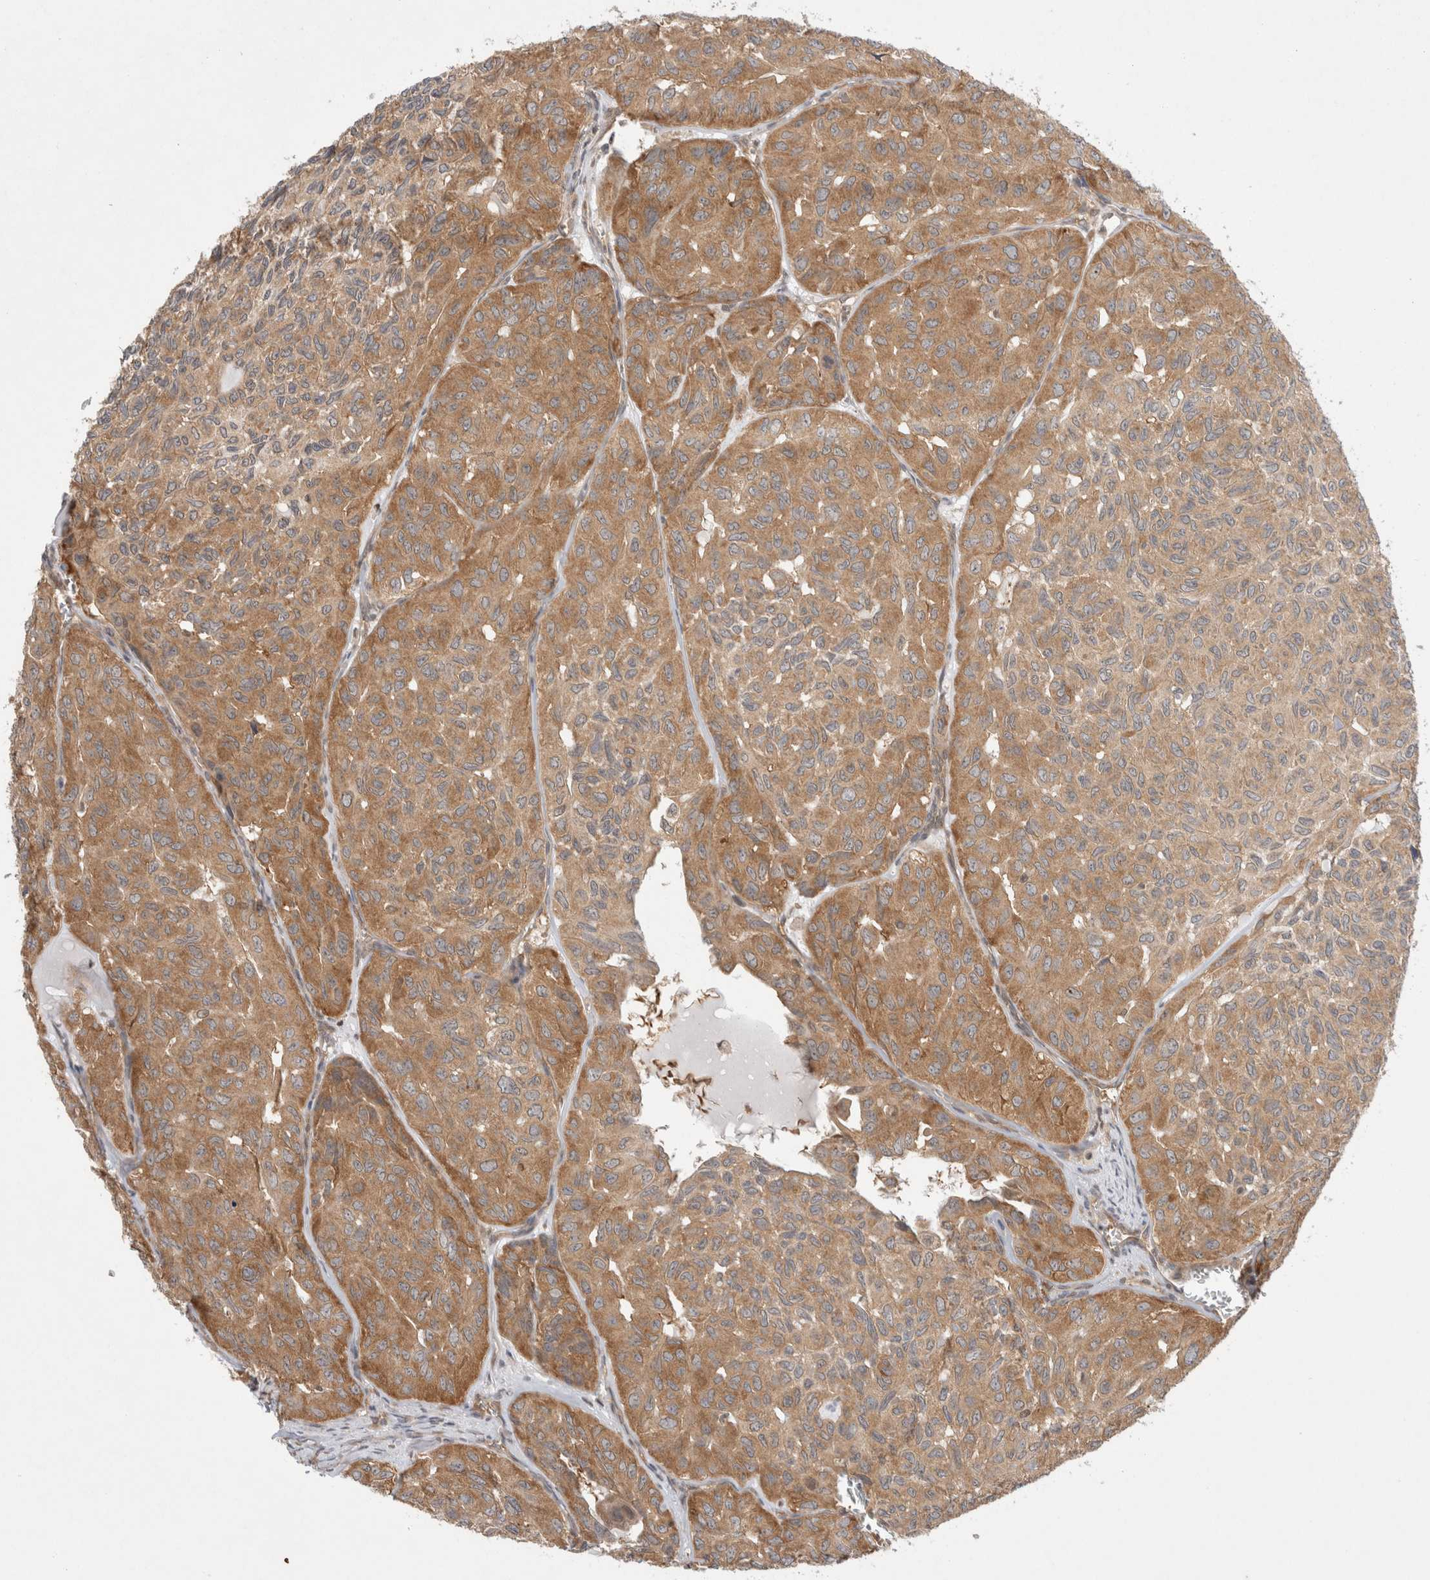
{"staining": {"intensity": "moderate", "quantity": ">75%", "location": "cytoplasmic/membranous"}, "tissue": "head and neck cancer", "cell_type": "Tumor cells", "image_type": "cancer", "snomed": [{"axis": "morphology", "description": "Adenocarcinoma, NOS"}, {"axis": "topography", "description": "Salivary gland, NOS"}, {"axis": "topography", "description": "Head-Neck"}], "caption": "Immunohistochemistry (IHC) (DAB (3,3'-diaminobenzidine)) staining of human head and neck cancer (adenocarcinoma) displays moderate cytoplasmic/membranous protein staining in approximately >75% of tumor cells.", "gene": "EIF3E", "patient": {"sex": "female", "age": 76}}